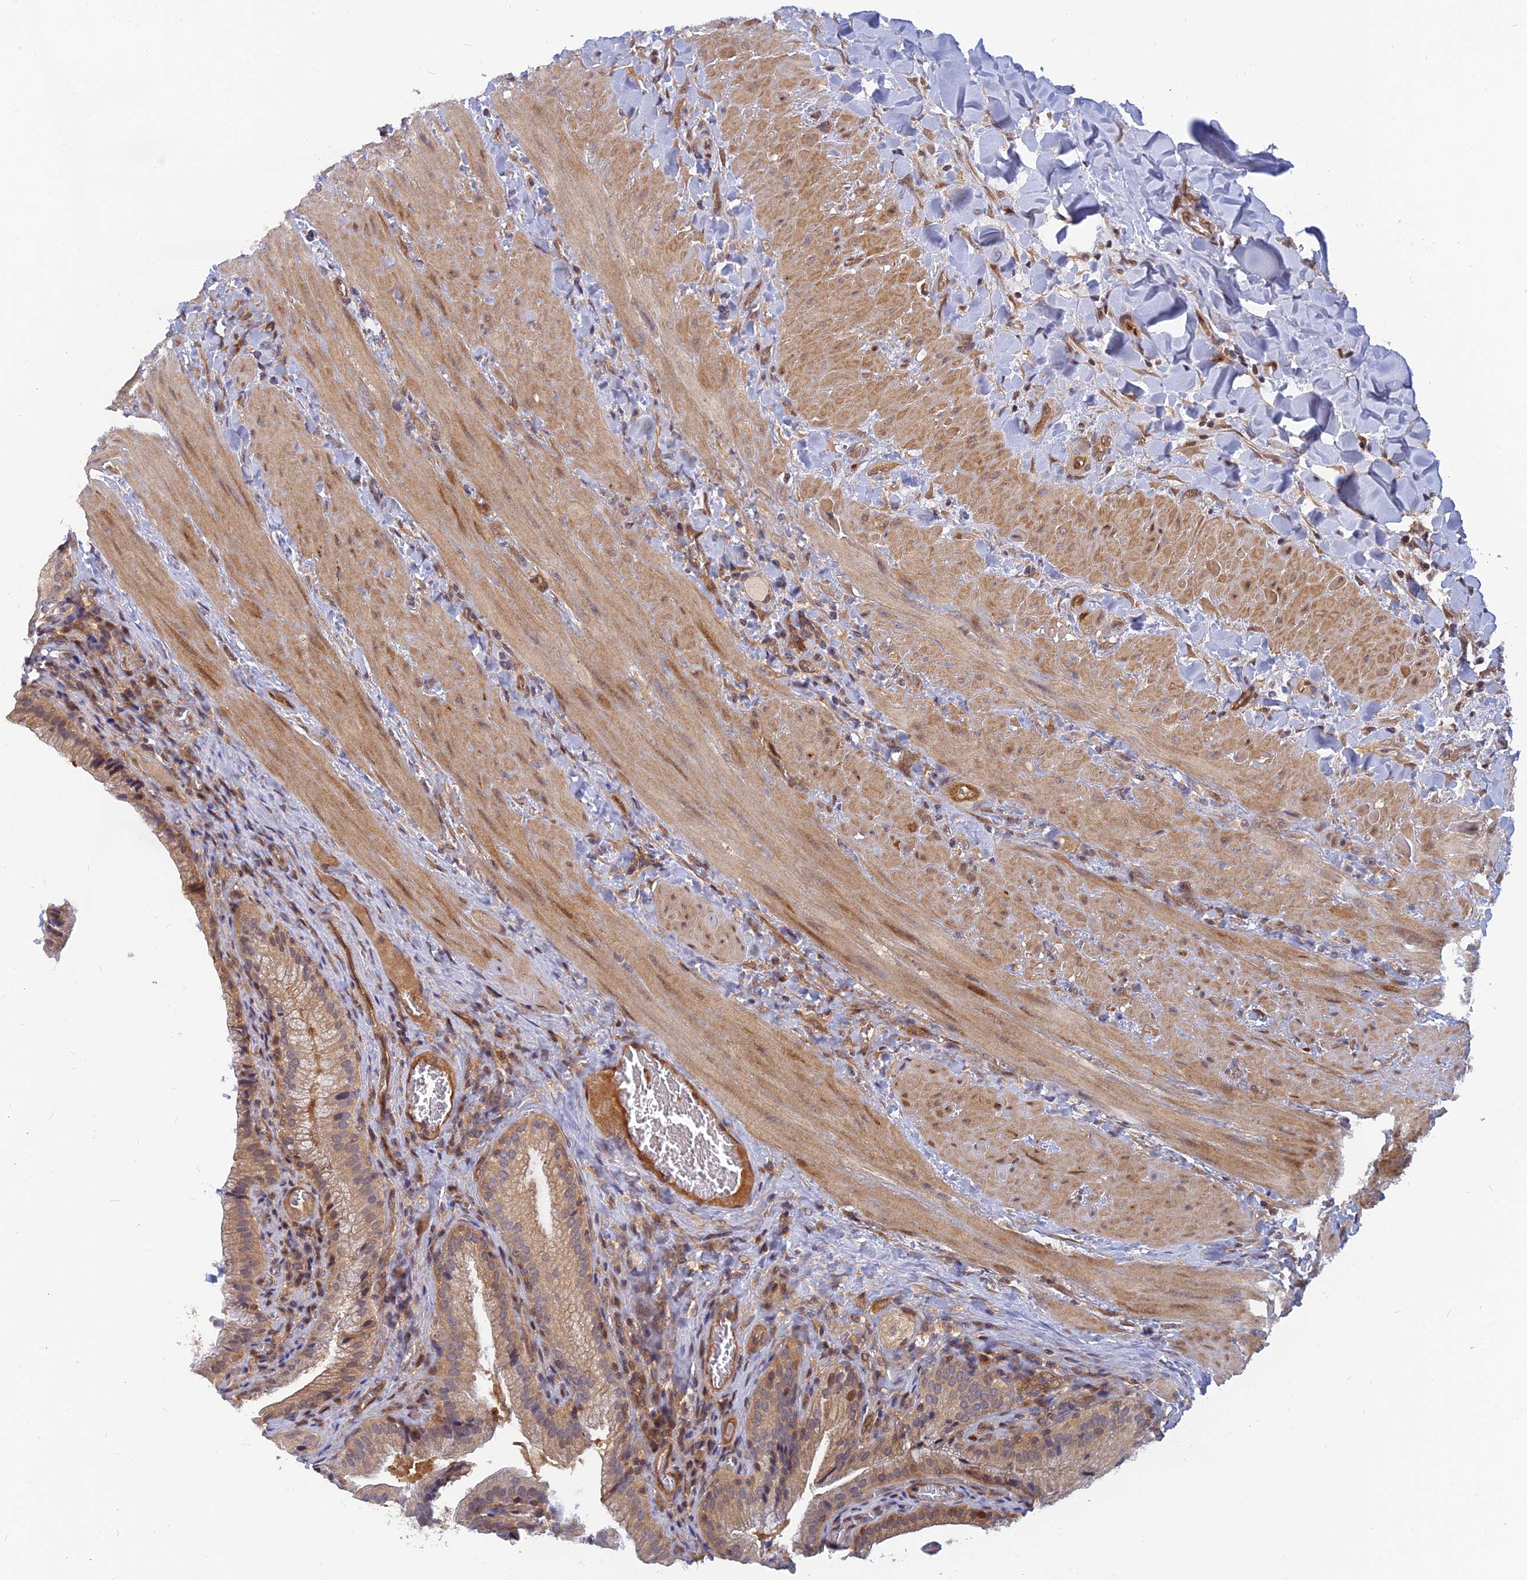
{"staining": {"intensity": "moderate", "quantity": ">75%", "location": "cytoplasmic/membranous"}, "tissue": "gallbladder", "cell_type": "Glandular cells", "image_type": "normal", "snomed": [{"axis": "morphology", "description": "Normal tissue, NOS"}, {"axis": "topography", "description": "Gallbladder"}], "caption": "High-magnification brightfield microscopy of benign gallbladder stained with DAB (brown) and counterstained with hematoxylin (blue). glandular cells exhibit moderate cytoplasmic/membranous positivity is appreciated in about>75% of cells. The protein is stained brown, and the nuclei are stained in blue (DAB (3,3'-diaminobenzidine) IHC with brightfield microscopy, high magnification).", "gene": "ARL2BP", "patient": {"sex": "male", "age": 24}}